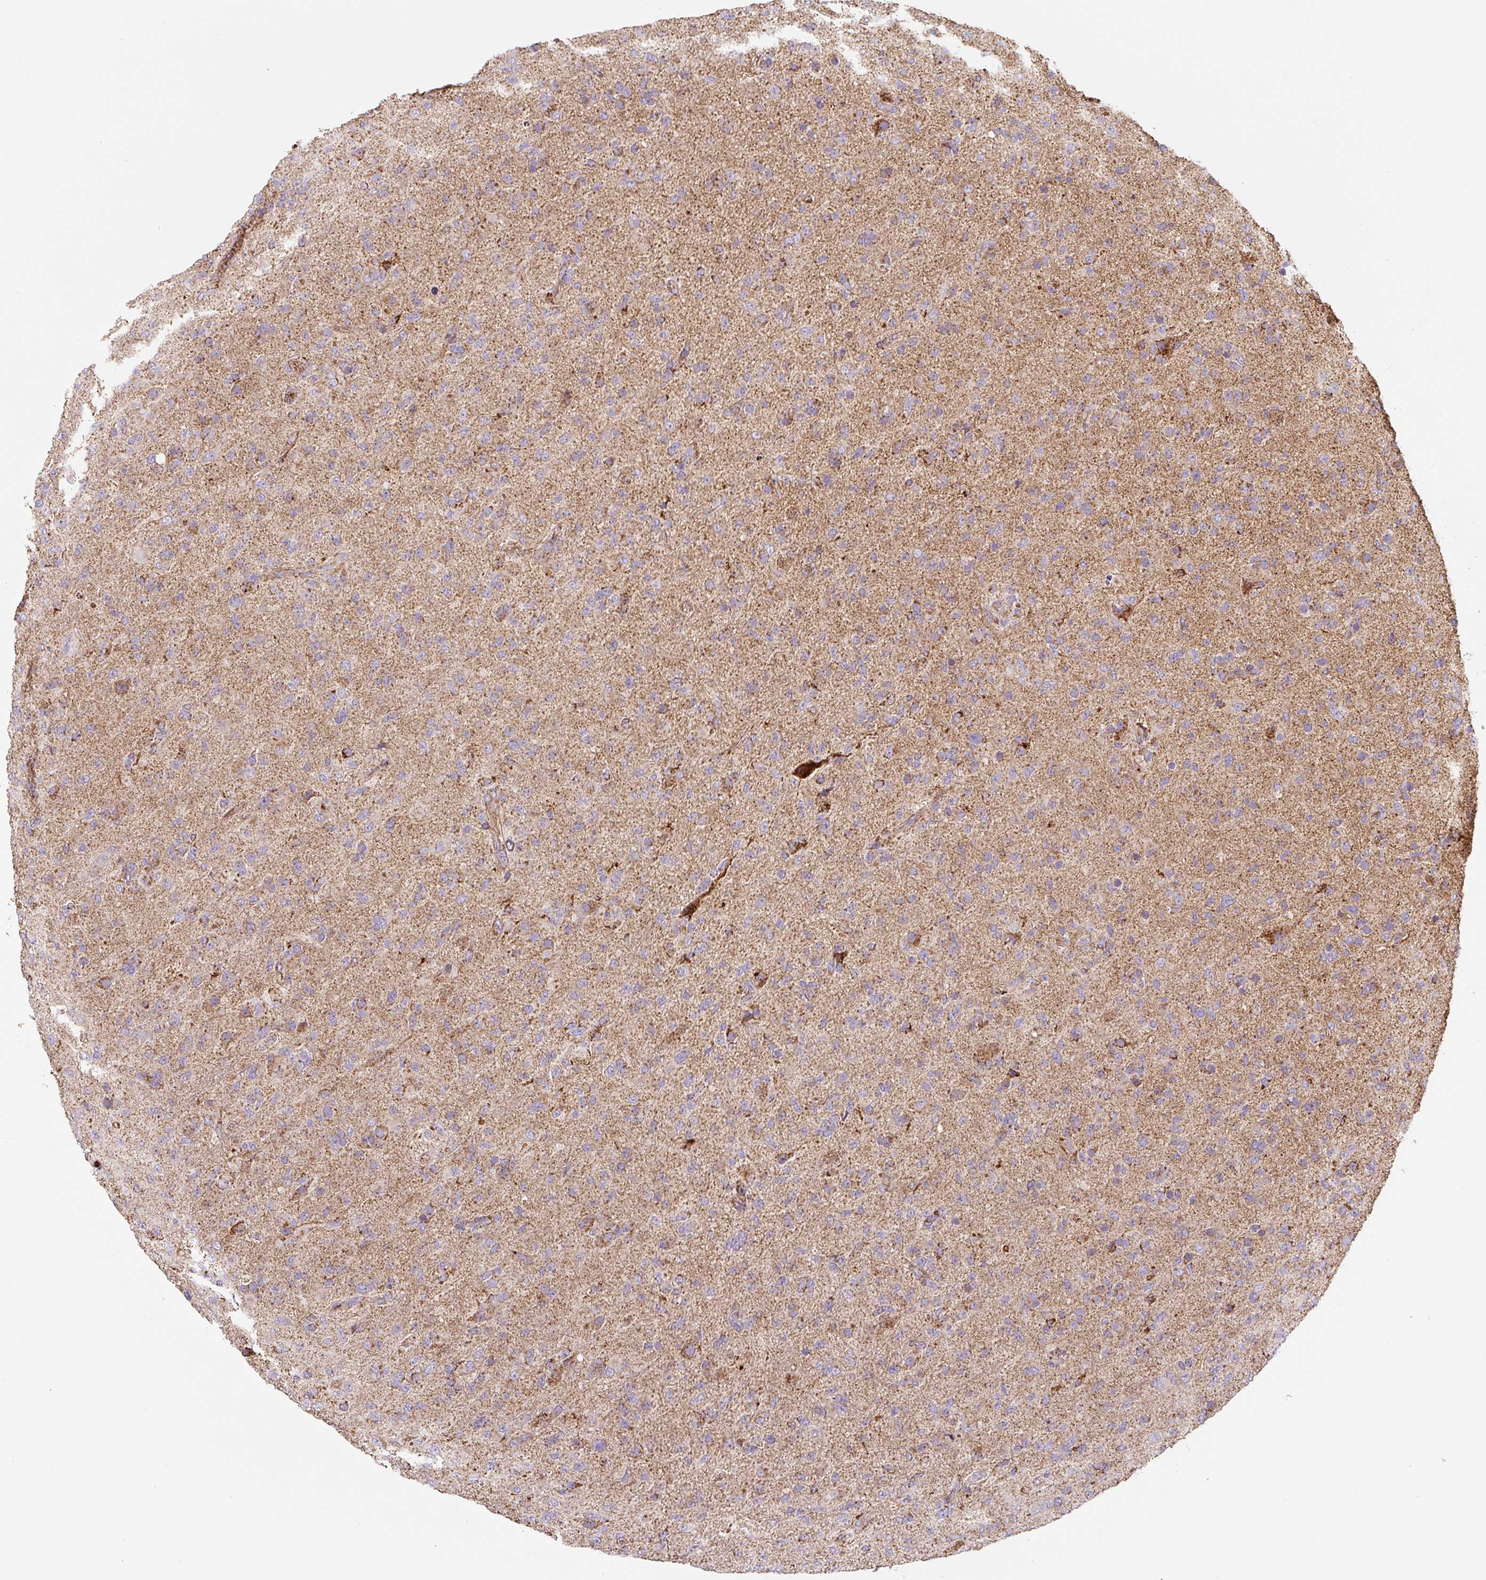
{"staining": {"intensity": "negative", "quantity": "none", "location": "none"}, "tissue": "glioma", "cell_type": "Tumor cells", "image_type": "cancer", "snomed": [{"axis": "morphology", "description": "Glioma, malignant, Low grade"}, {"axis": "topography", "description": "Brain"}], "caption": "There is no significant positivity in tumor cells of glioma.", "gene": "MT-CO2", "patient": {"sex": "male", "age": 65}}